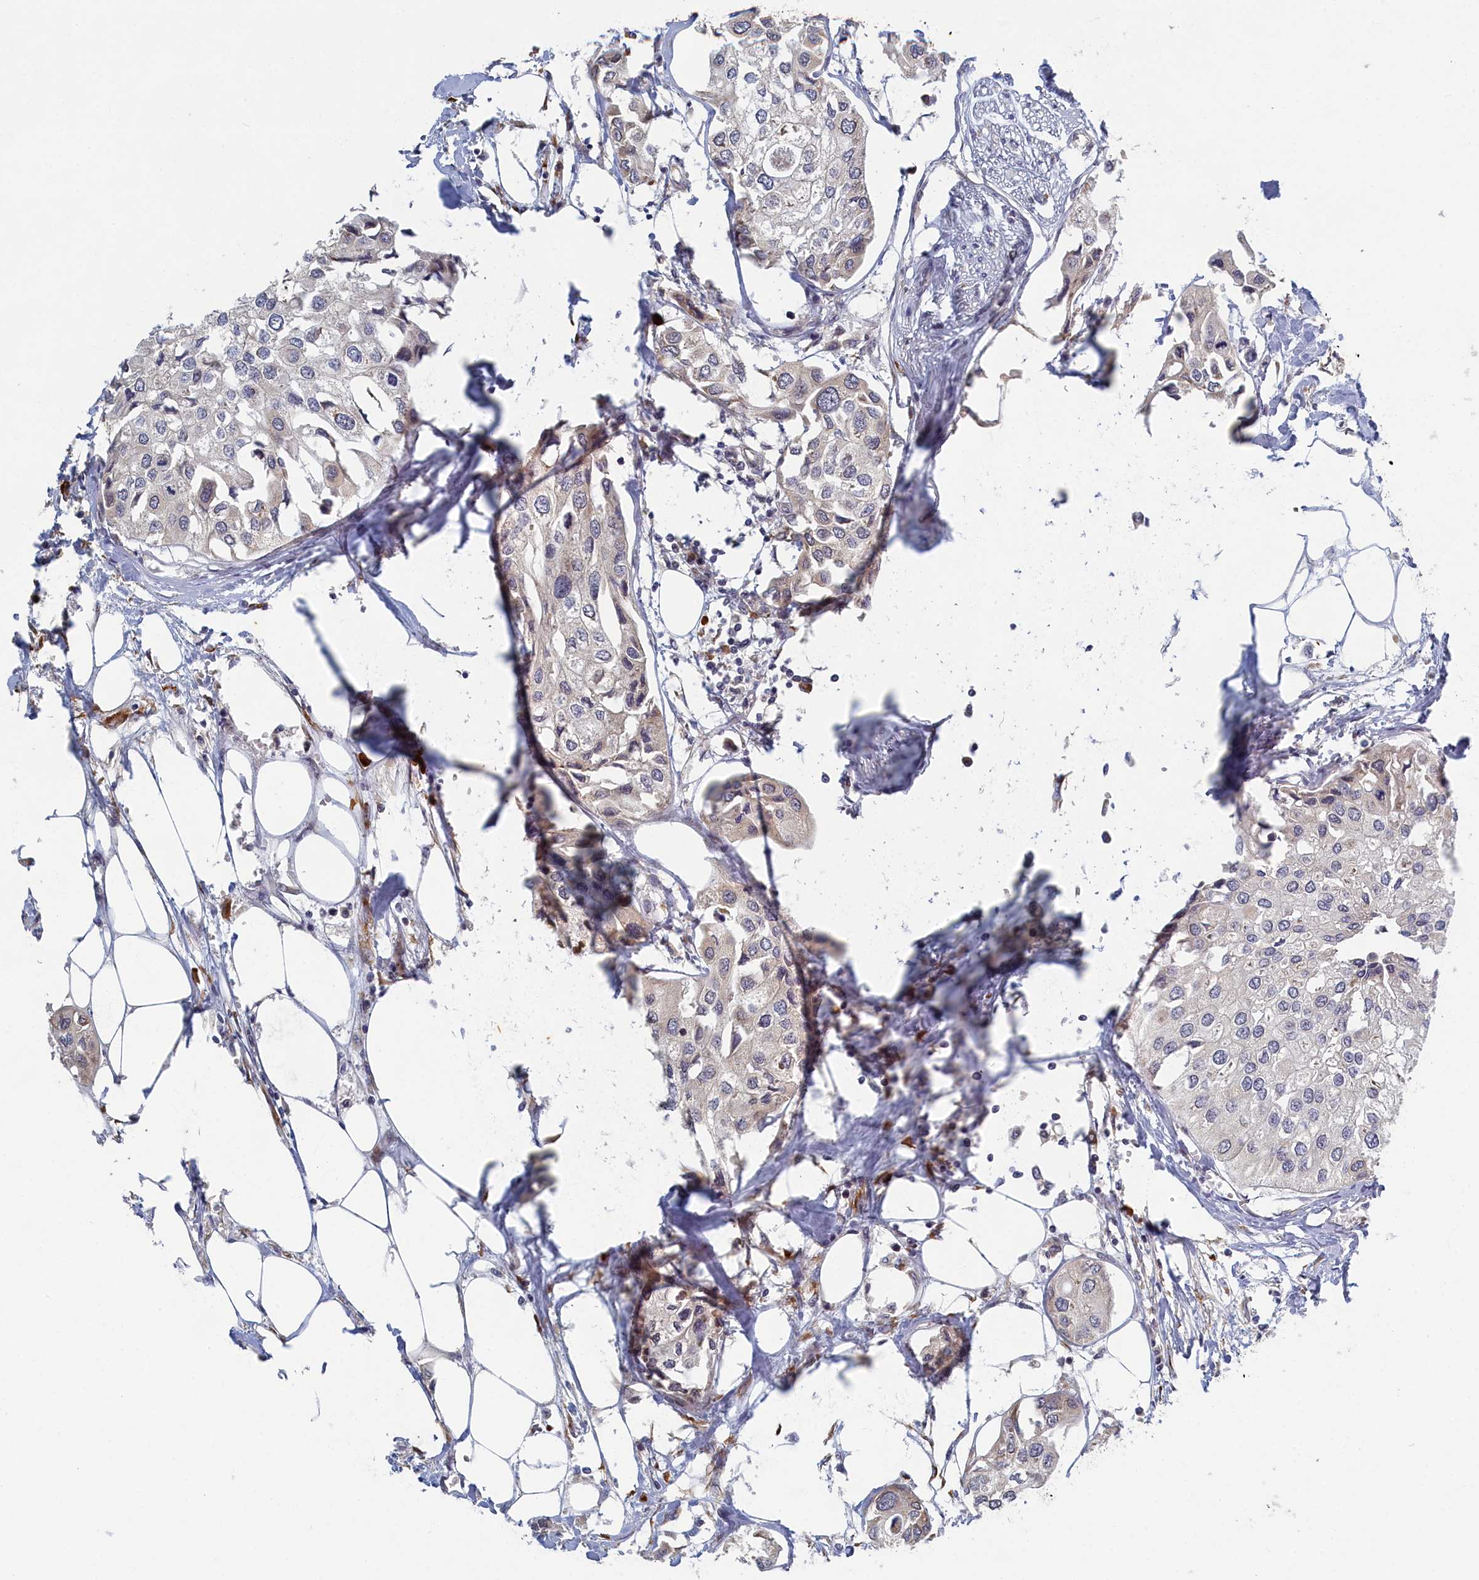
{"staining": {"intensity": "negative", "quantity": "none", "location": "none"}, "tissue": "urothelial cancer", "cell_type": "Tumor cells", "image_type": "cancer", "snomed": [{"axis": "morphology", "description": "Urothelial carcinoma, High grade"}, {"axis": "topography", "description": "Urinary bladder"}], "caption": "This is a photomicrograph of immunohistochemistry staining of urothelial cancer, which shows no positivity in tumor cells. The staining was performed using DAB to visualize the protein expression in brown, while the nuclei were stained in blue with hematoxylin (Magnification: 20x).", "gene": "DNAJC17", "patient": {"sex": "male", "age": 64}}